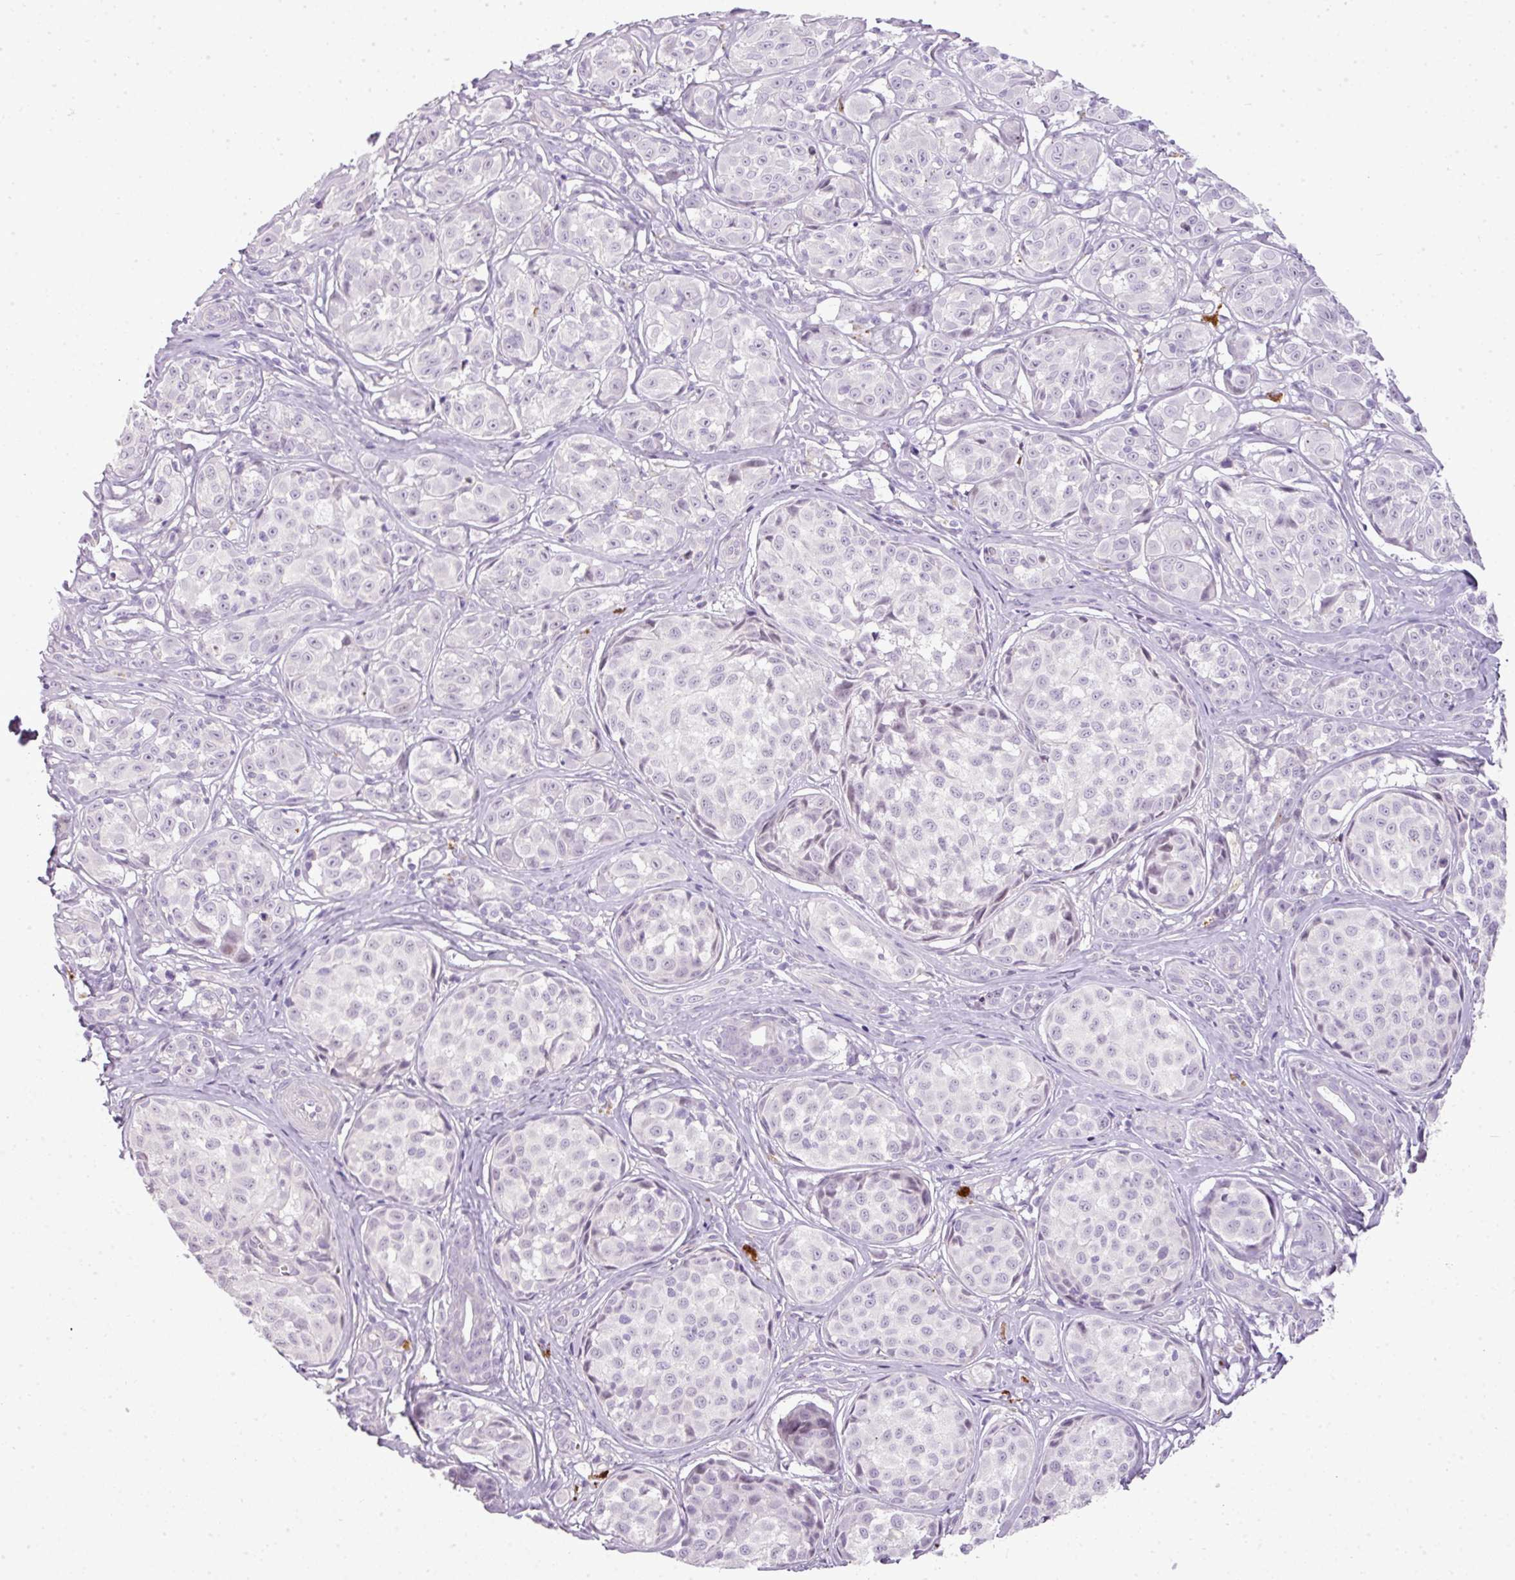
{"staining": {"intensity": "negative", "quantity": "none", "location": "none"}, "tissue": "melanoma", "cell_type": "Tumor cells", "image_type": "cancer", "snomed": [{"axis": "morphology", "description": "Malignant melanoma, NOS"}, {"axis": "topography", "description": "Skin"}], "caption": "Malignant melanoma was stained to show a protein in brown. There is no significant staining in tumor cells.", "gene": "C4B", "patient": {"sex": "female", "age": 35}}